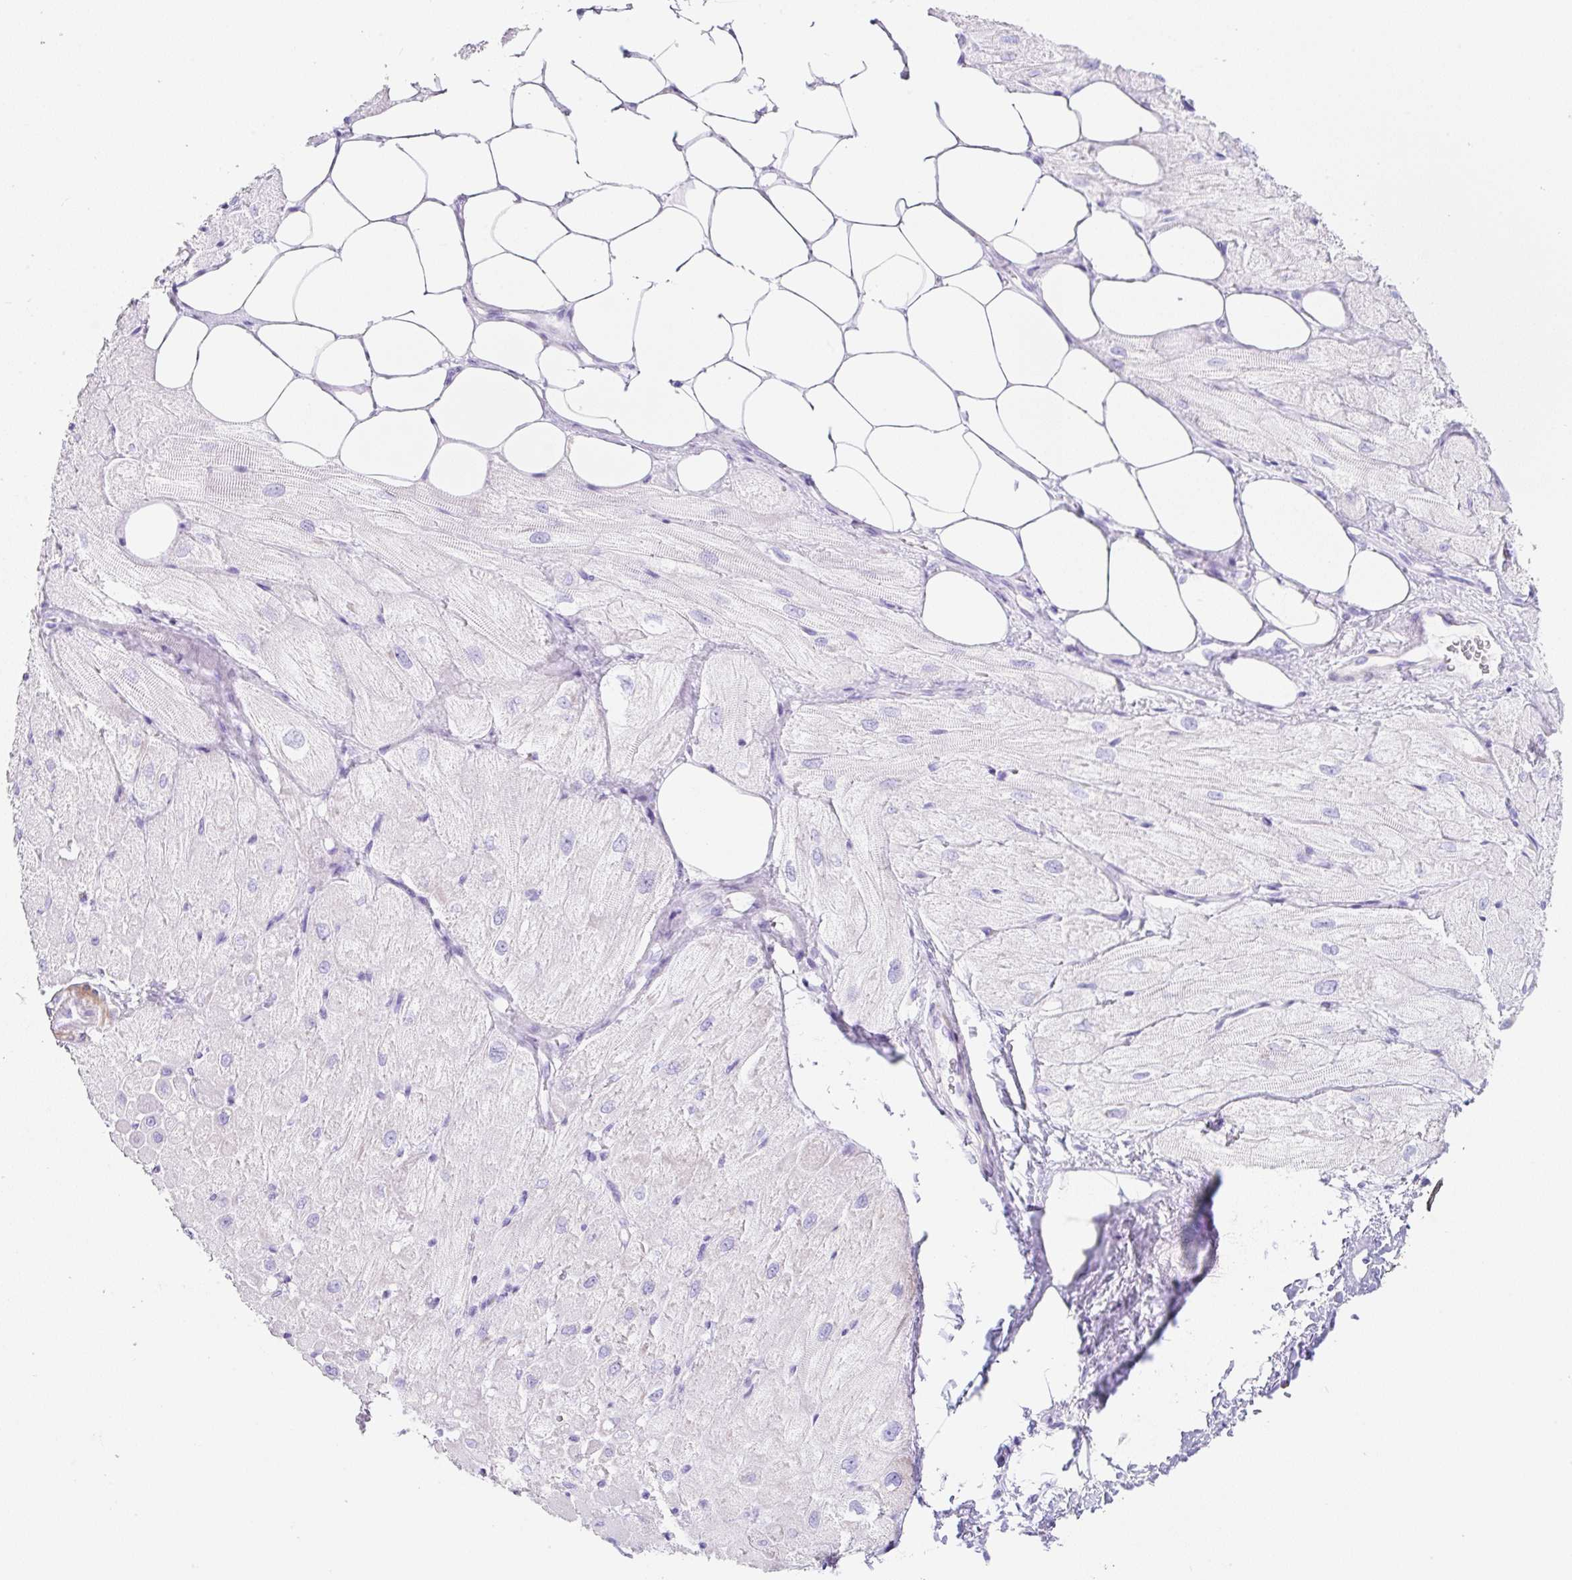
{"staining": {"intensity": "moderate", "quantity": "25%-75%", "location": "cytoplasmic/membranous"}, "tissue": "heart muscle", "cell_type": "Cardiomyocytes", "image_type": "normal", "snomed": [{"axis": "morphology", "description": "Normal tissue, NOS"}, {"axis": "topography", "description": "Heart"}], "caption": "A medium amount of moderate cytoplasmic/membranous positivity is identified in about 25%-75% of cardiomyocytes in normal heart muscle. The protein is stained brown, and the nuclei are stained in blue (DAB (3,3'-diaminobenzidine) IHC with brightfield microscopy, high magnification).", "gene": "CLDND2", "patient": {"sex": "male", "age": 62}}